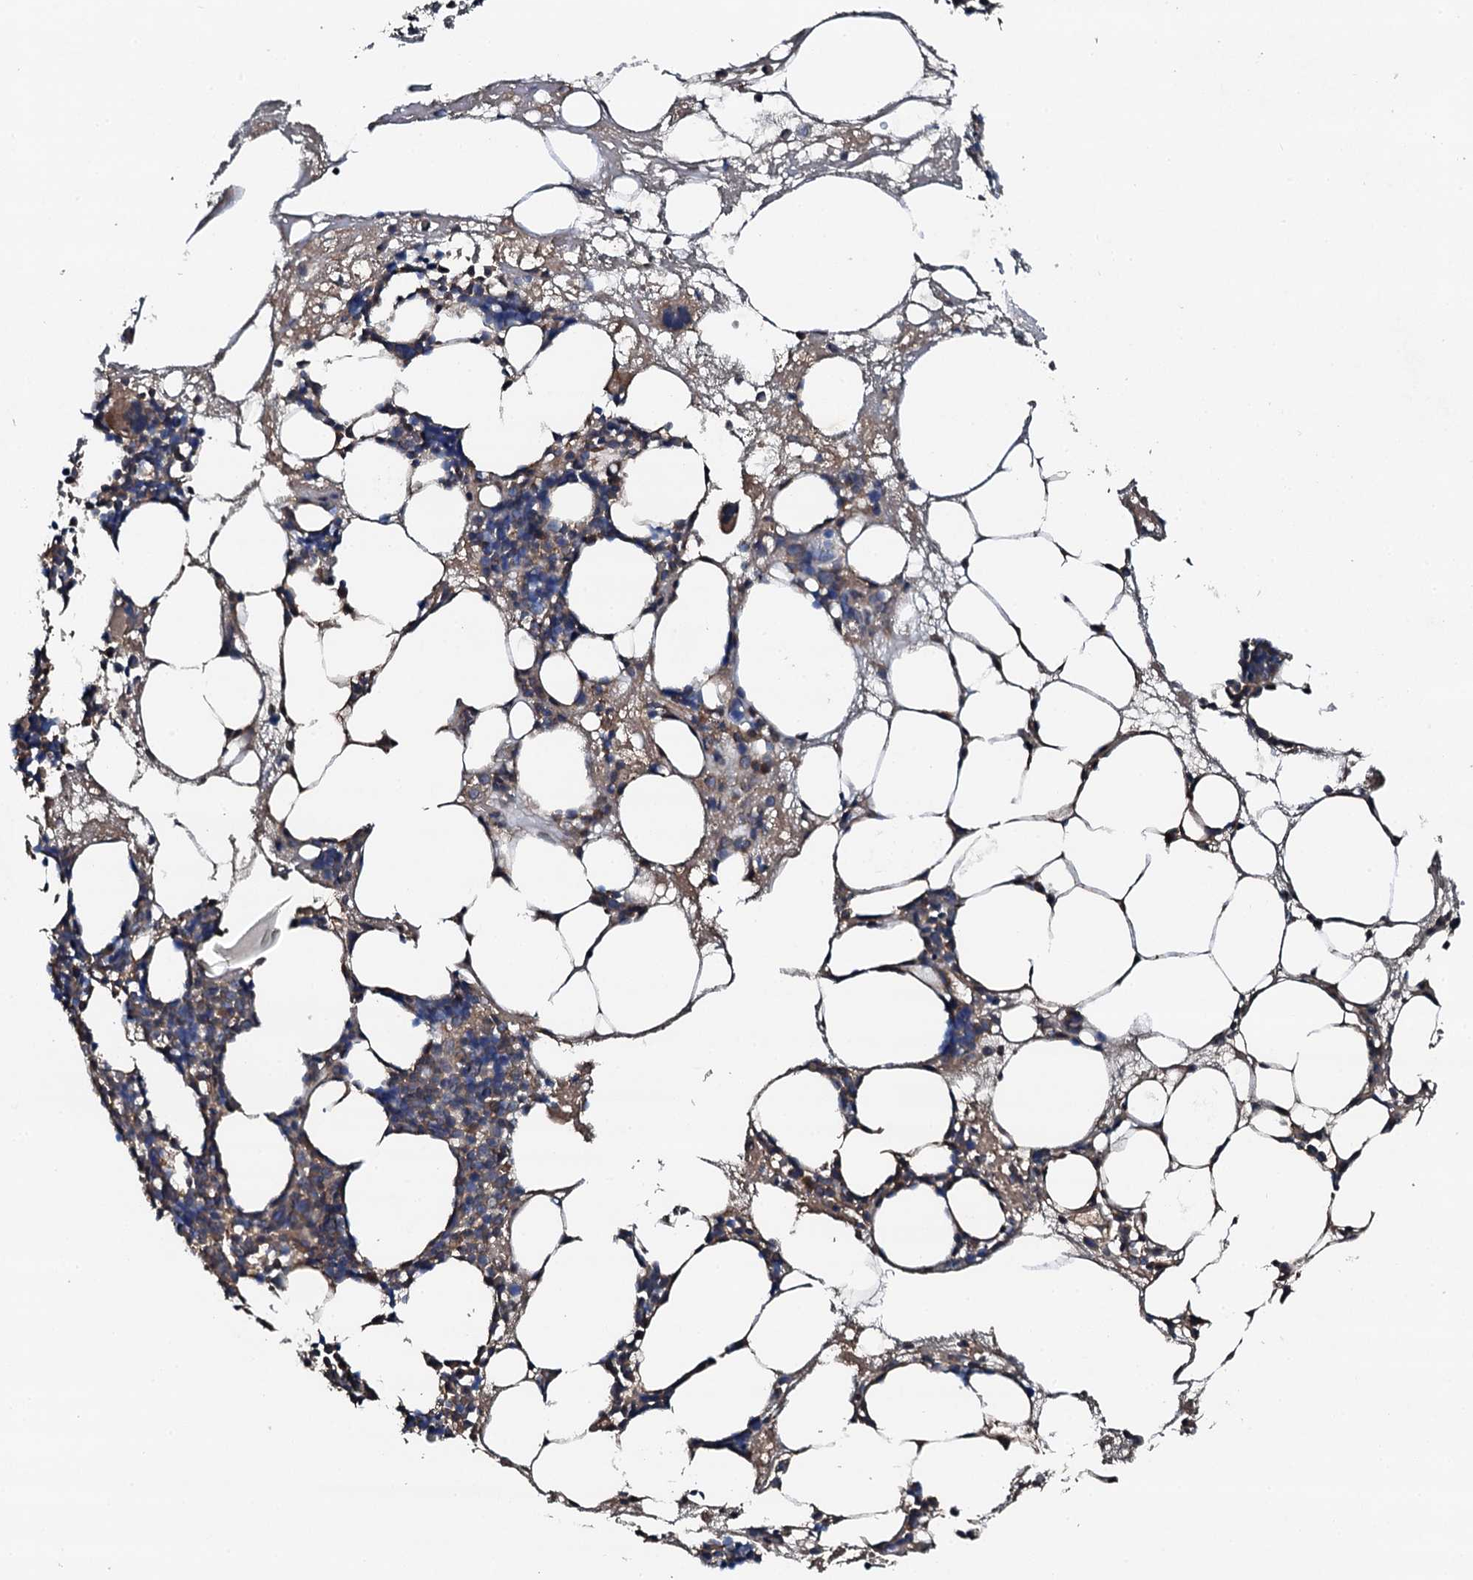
{"staining": {"intensity": "moderate", "quantity": "<25%", "location": "cytoplasmic/membranous"}, "tissue": "bone marrow", "cell_type": "Hematopoietic cells", "image_type": "normal", "snomed": [{"axis": "morphology", "description": "Normal tissue, NOS"}, {"axis": "topography", "description": "Bone marrow"}], "caption": "Moderate cytoplasmic/membranous protein staining is present in about <25% of hematopoietic cells in bone marrow.", "gene": "FLYWCH1", "patient": {"sex": "male", "age": 80}}